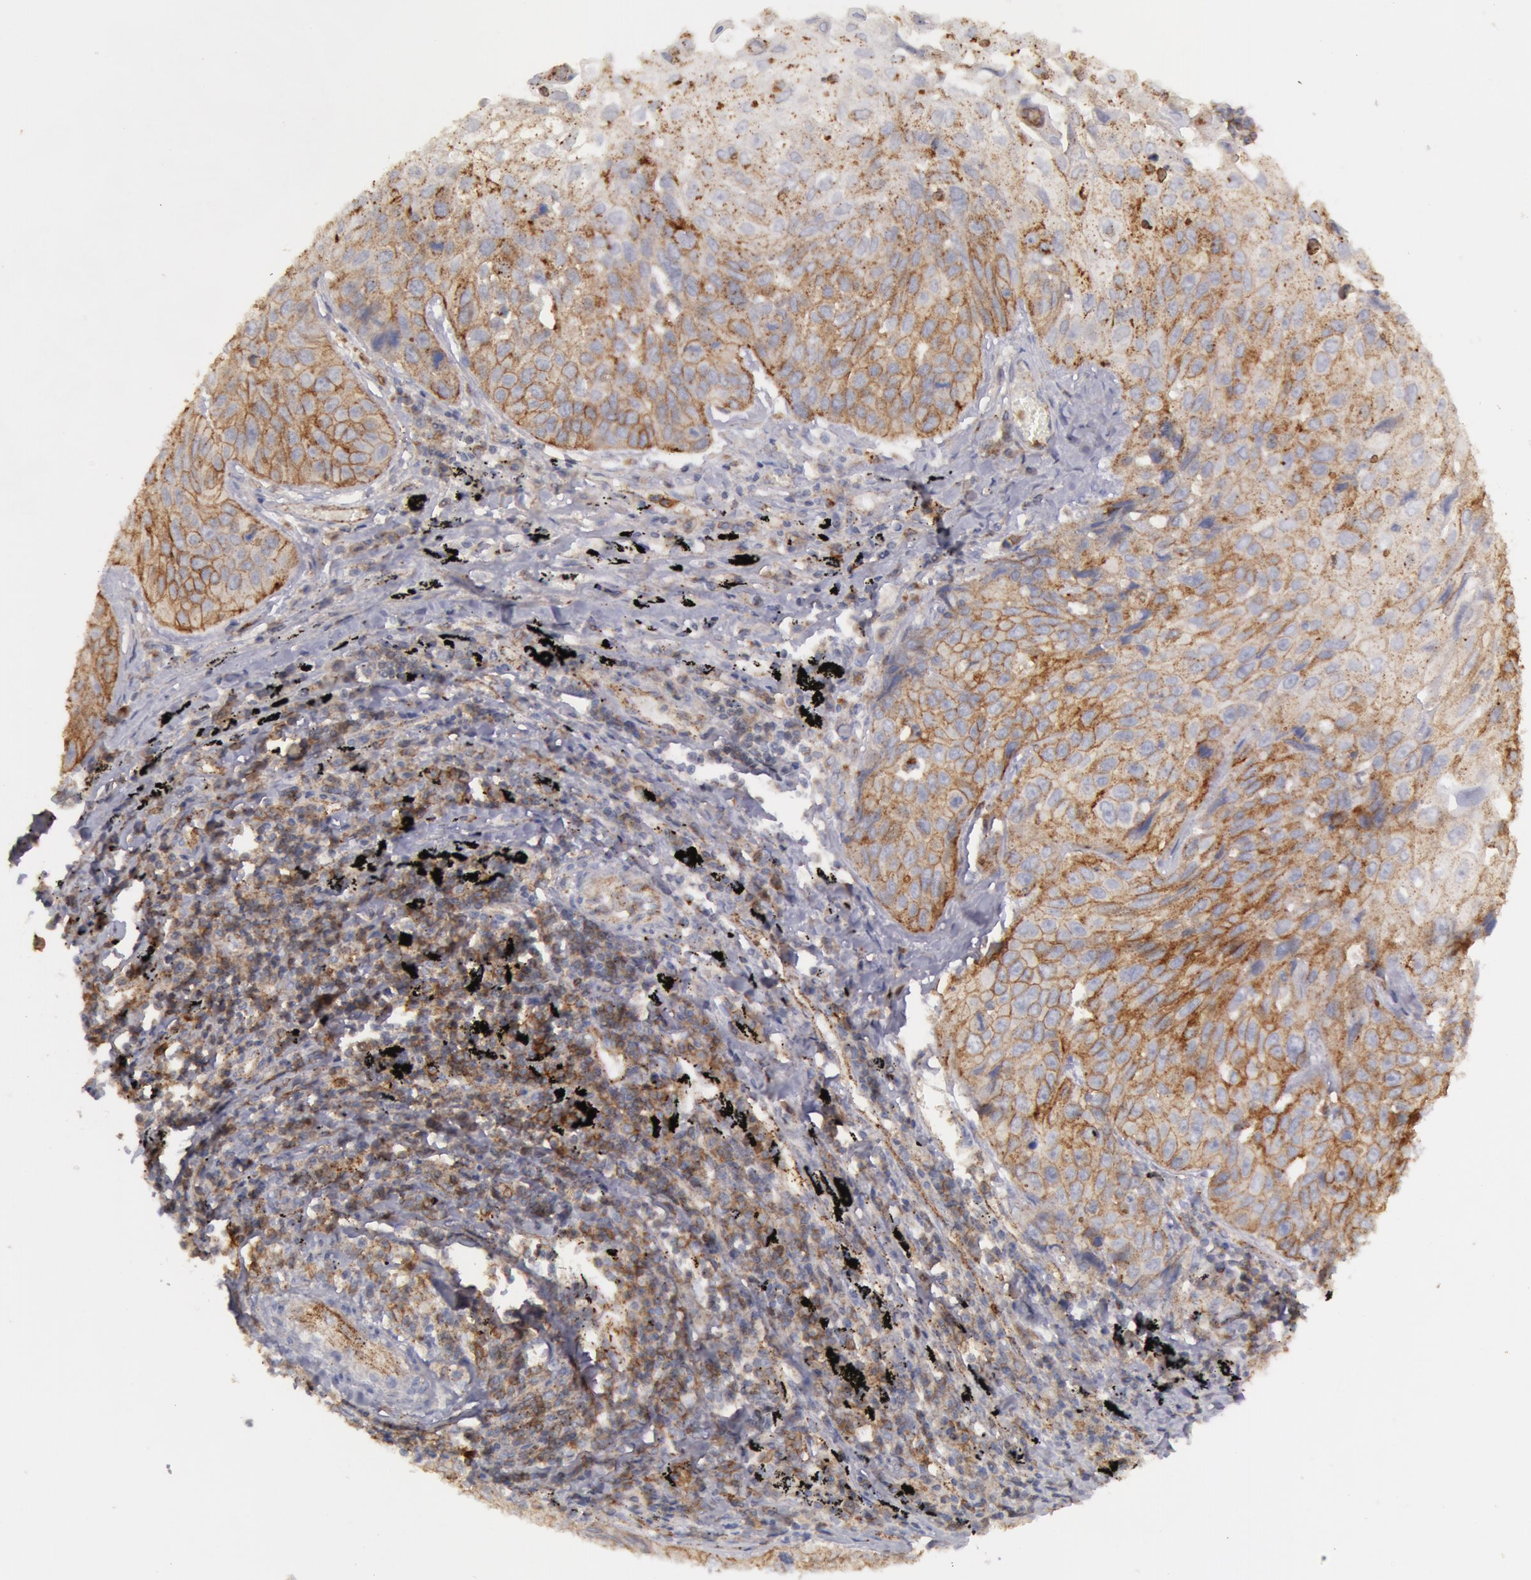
{"staining": {"intensity": "moderate", "quantity": ">75%", "location": "cytoplasmic/membranous"}, "tissue": "lung cancer", "cell_type": "Tumor cells", "image_type": "cancer", "snomed": [{"axis": "morphology", "description": "Adenocarcinoma, NOS"}, {"axis": "topography", "description": "Lung"}], "caption": "This micrograph demonstrates IHC staining of human lung cancer (adenocarcinoma), with medium moderate cytoplasmic/membranous expression in about >75% of tumor cells.", "gene": "FLOT2", "patient": {"sex": "male", "age": 60}}